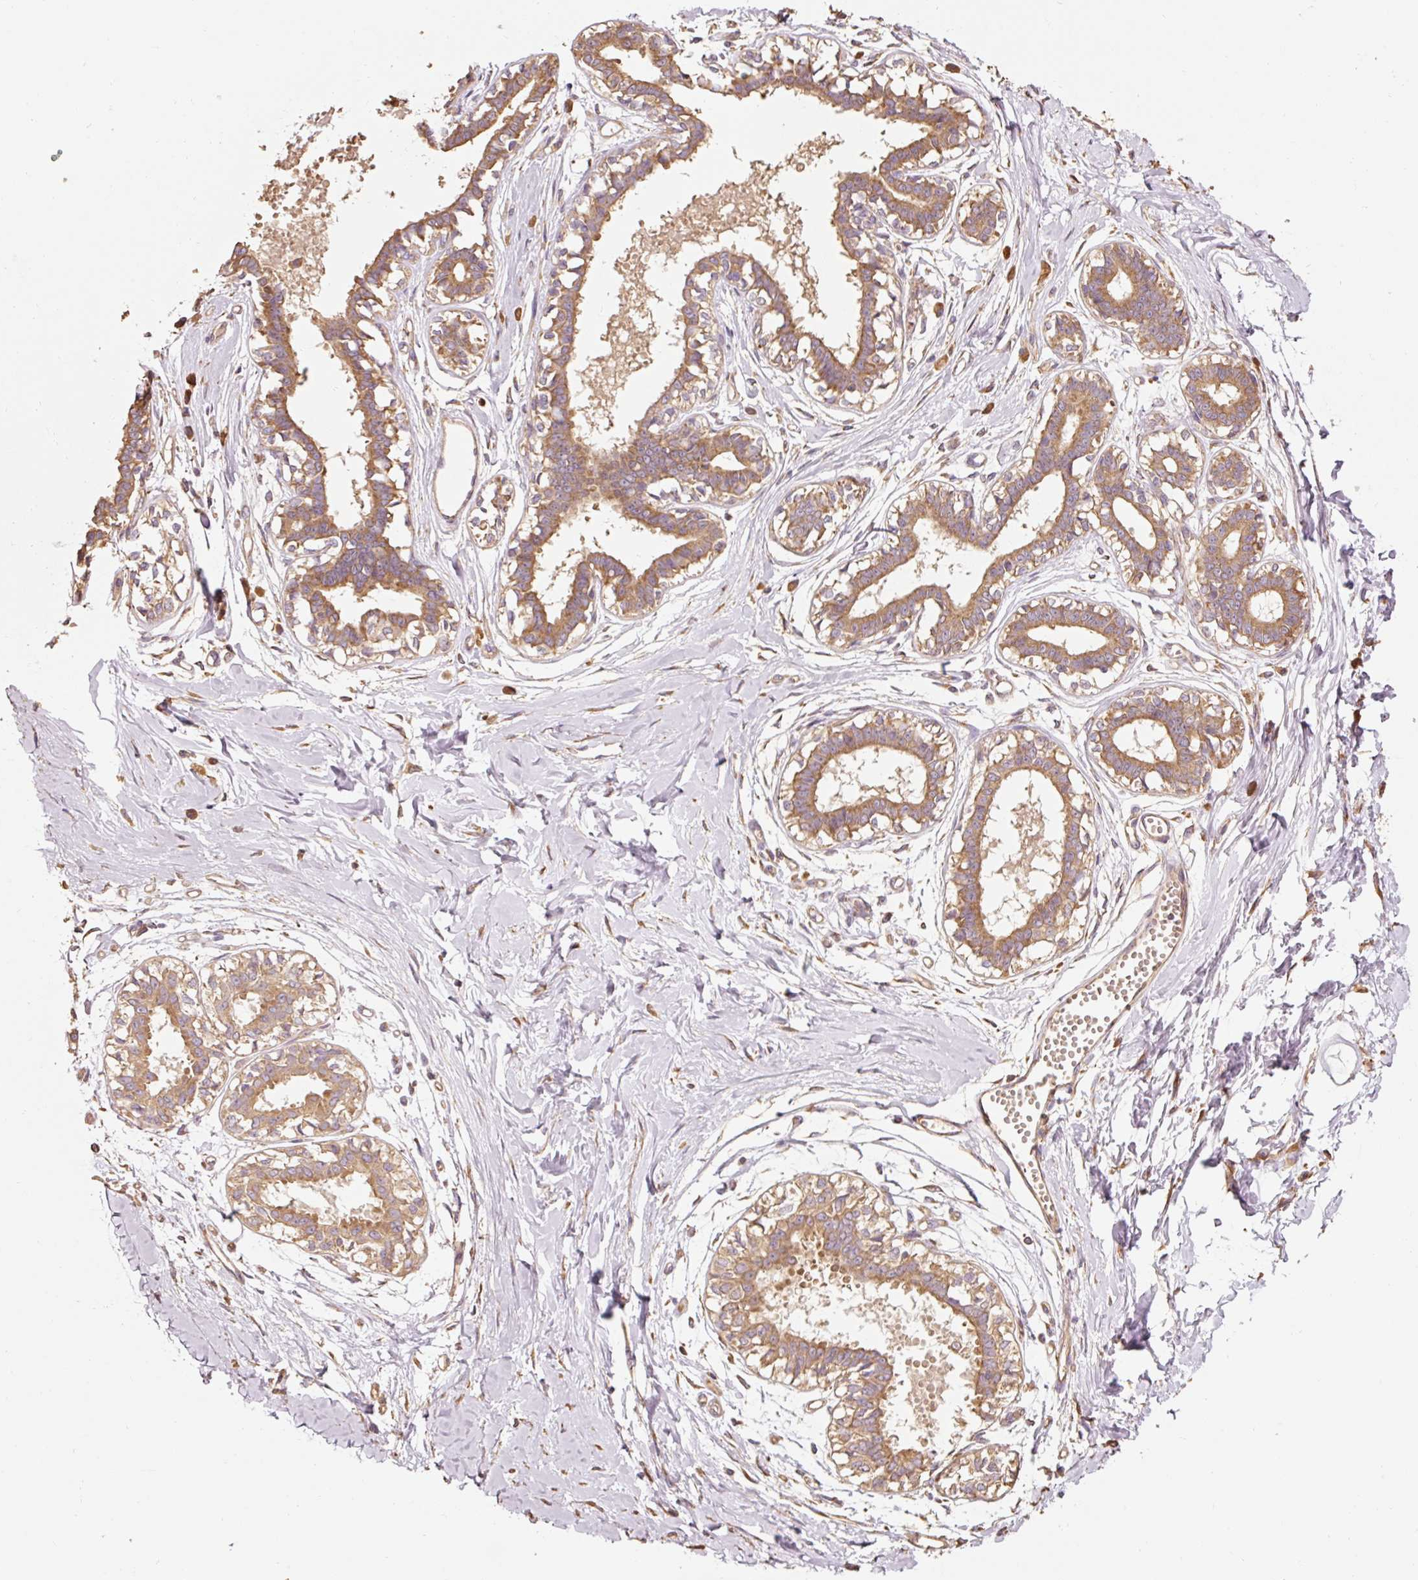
{"staining": {"intensity": "moderate", "quantity": ">75%", "location": "cytoplasmic/membranous"}, "tissue": "breast", "cell_type": "Glandular cells", "image_type": "normal", "snomed": [{"axis": "morphology", "description": "Normal tissue, NOS"}, {"axis": "topography", "description": "Breast"}], "caption": "Breast stained with immunohistochemistry displays moderate cytoplasmic/membranous positivity in about >75% of glandular cells.", "gene": "EFHC1", "patient": {"sex": "female", "age": 45}}